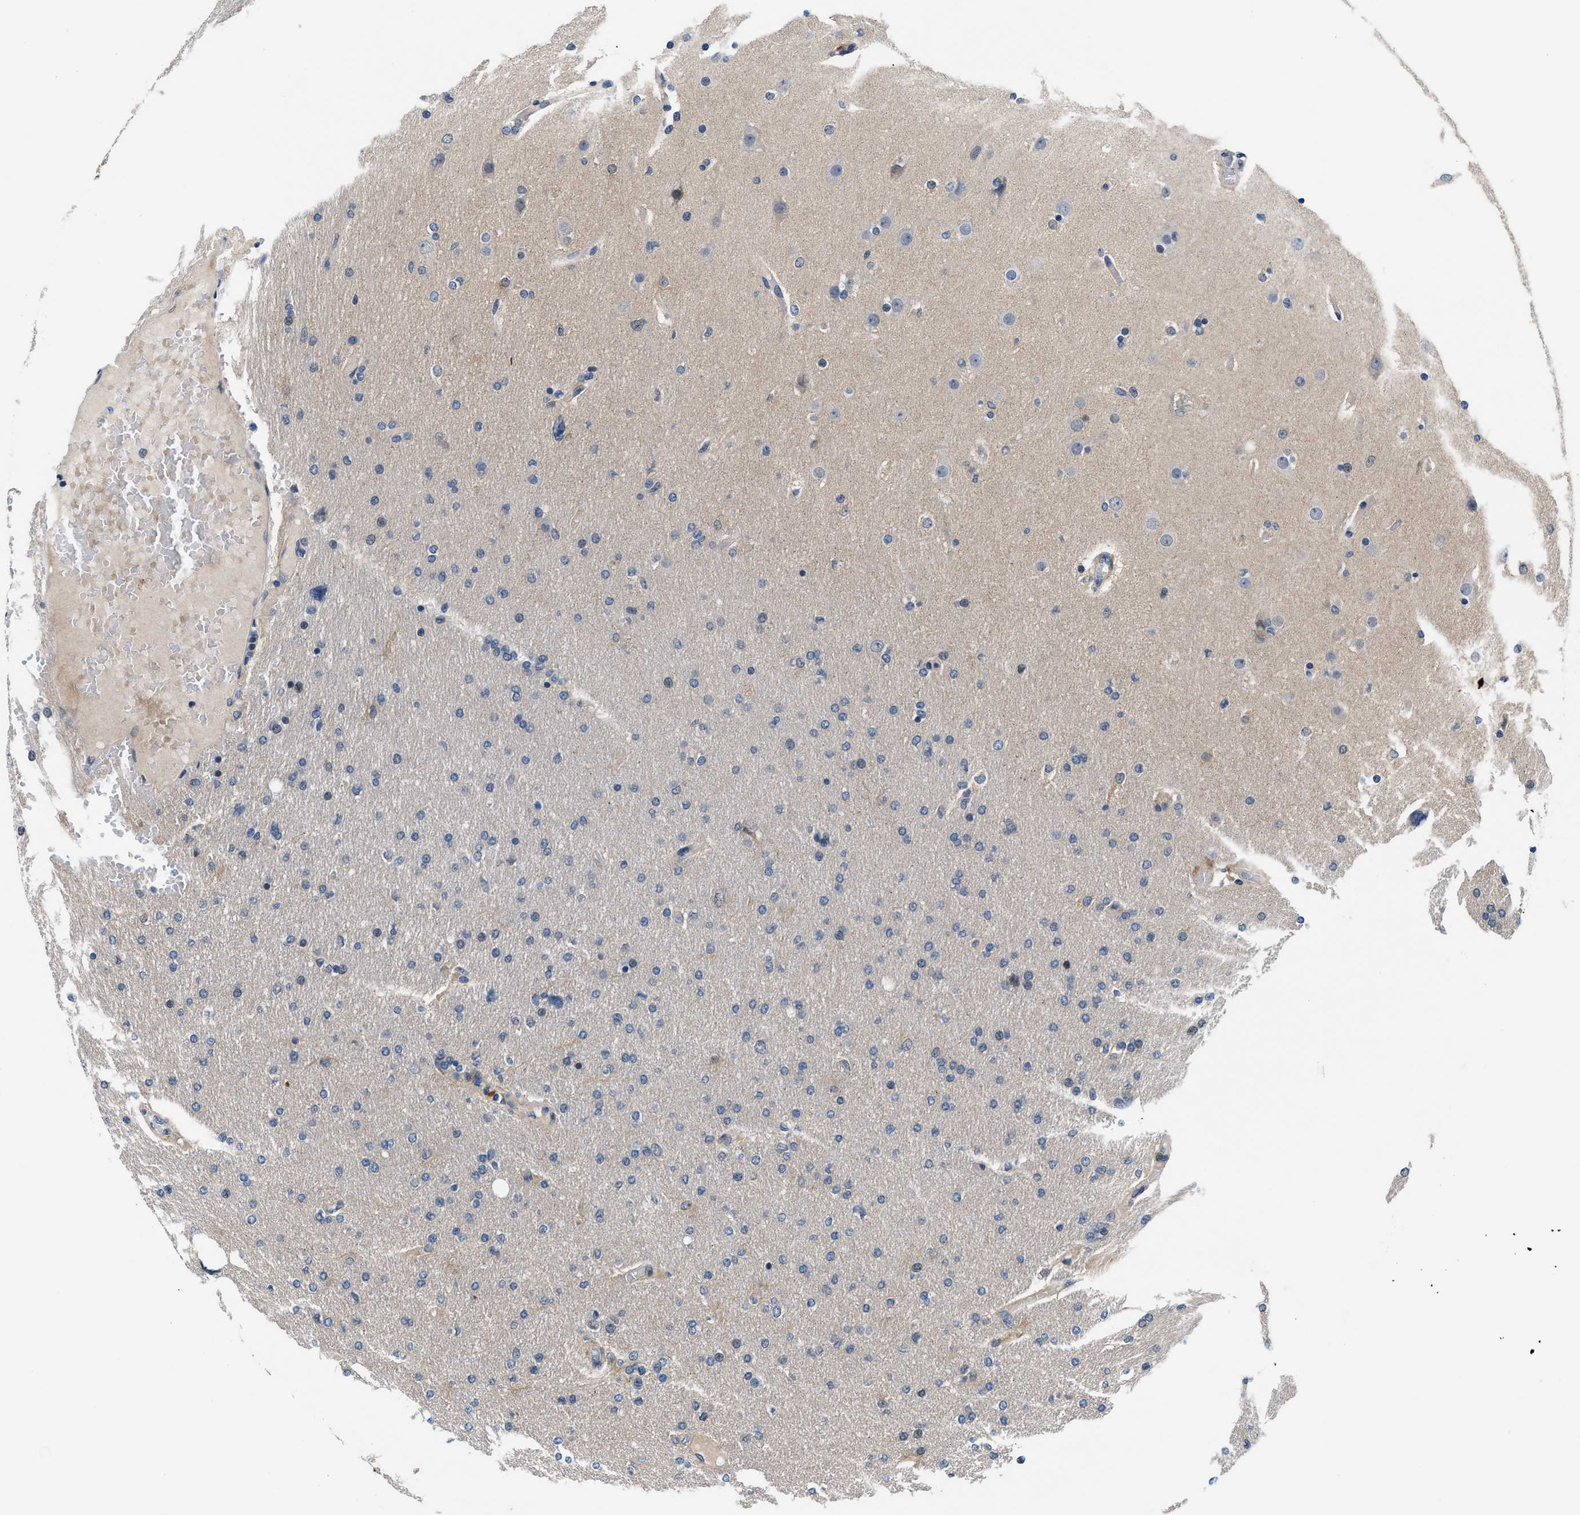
{"staining": {"intensity": "weak", "quantity": "<25%", "location": "cytoplasmic/membranous"}, "tissue": "glioma", "cell_type": "Tumor cells", "image_type": "cancer", "snomed": [{"axis": "morphology", "description": "Glioma, malignant, High grade"}, {"axis": "topography", "description": "Cerebral cortex"}], "caption": "An image of human glioma is negative for staining in tumor cells.", "gene": "PRPSAP2", "patient": {"sex": "female", "age": 36}}